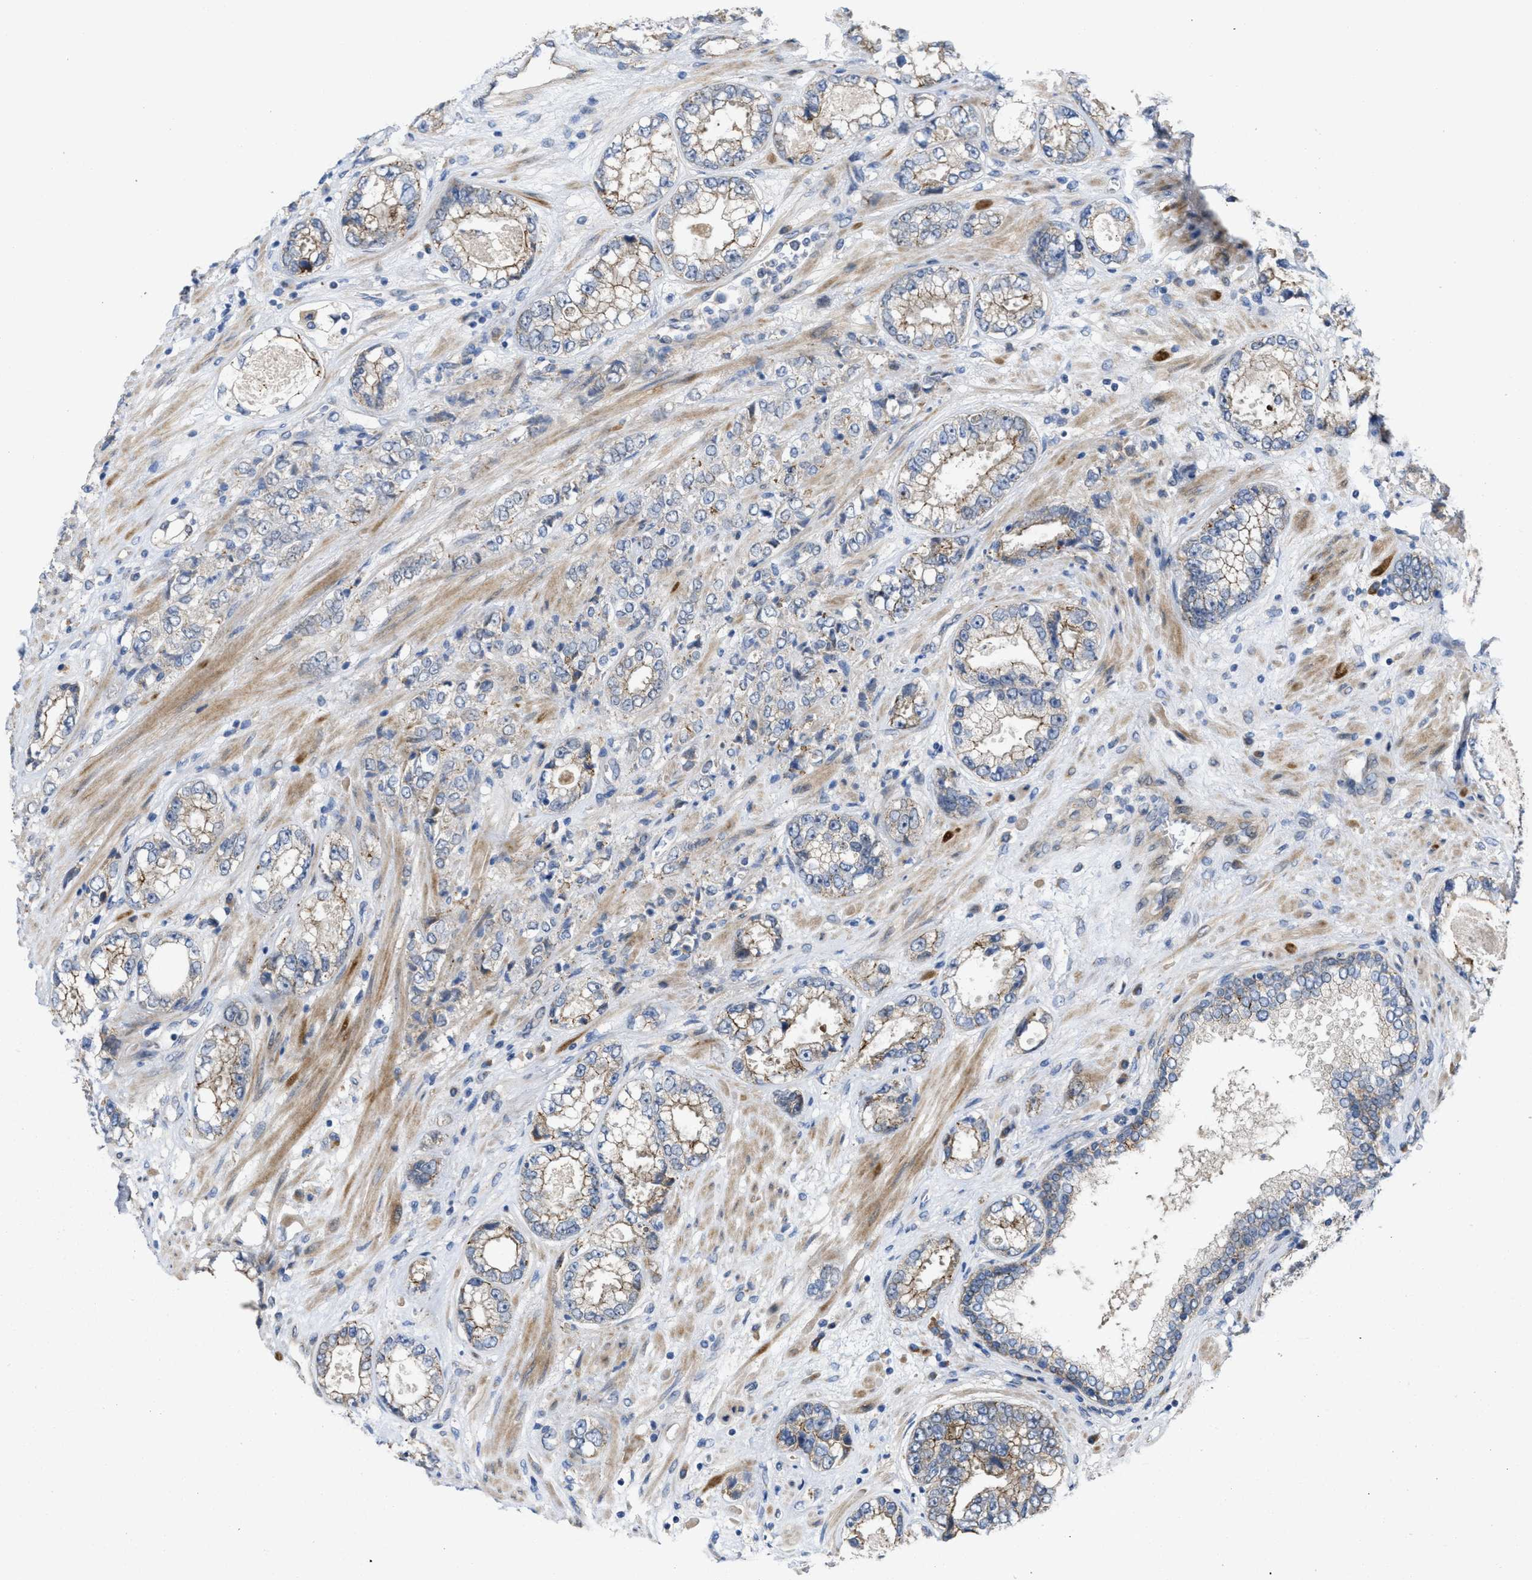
{"staining": {"intensity": "weak", "quantity": "25%-75%", "location": "cytoplasmic/membranous"}, "tissue": "prostate cancer", "cell_type": "Tumor cells", "image_type": "cancer", "snomed": [{"axis": "morphology", "description": "Adenocarcinoma, High grade"}, {"axis": "topography", "description": "Prostate"}], "caption": "High-magnification brightfield microscopy of prostate high-grade adenocarcinoma stained with DAB (brown) and counterstained with hematoxylin (blue). tumor cells exhibit weak cytoplasmic/membranous staining is appreciated in about25%-75% of cells.", "gene": "CDPF1", "patient": {"sex": "male", "age": 61}}